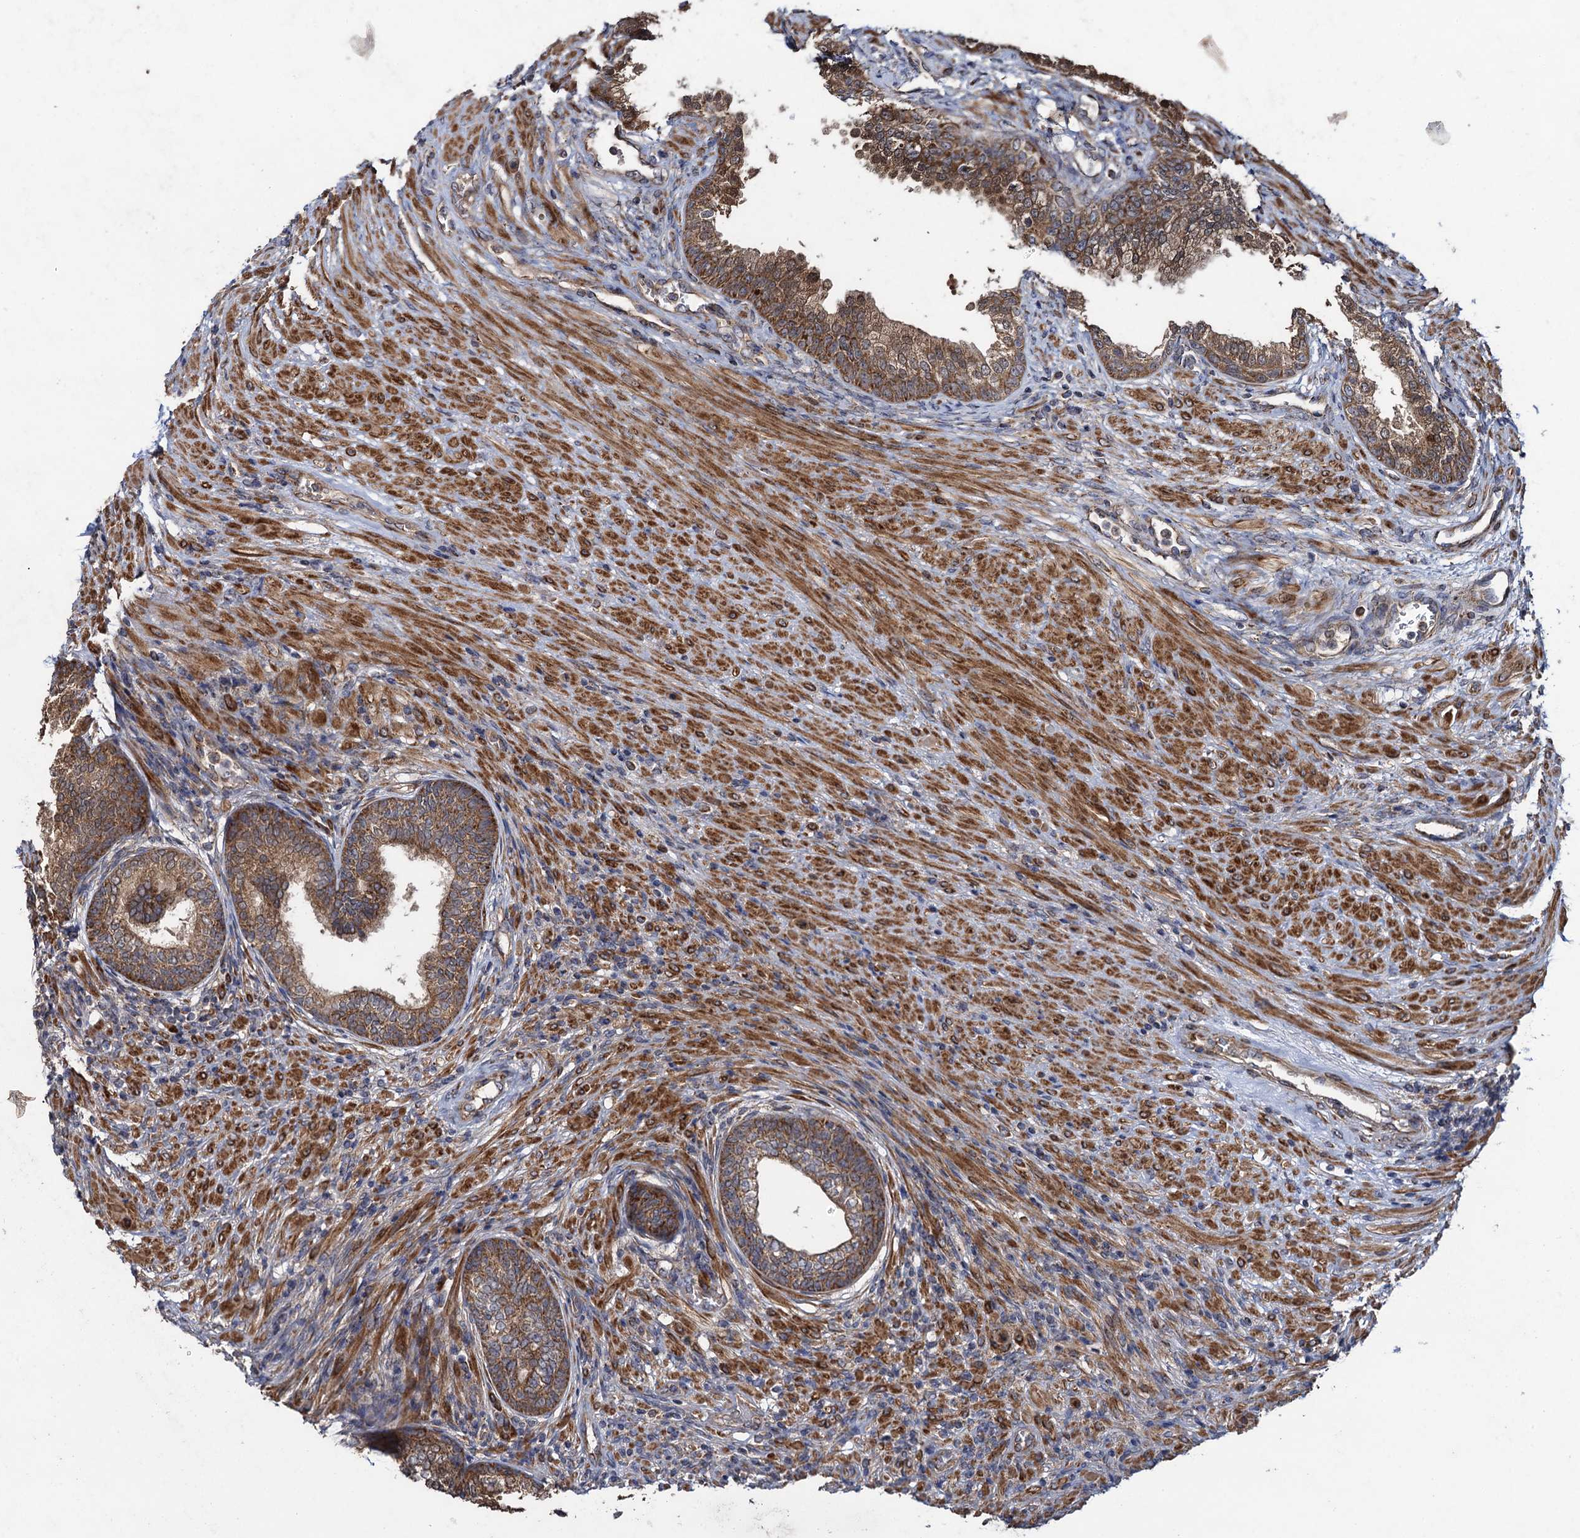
{"staining": {"intensity": "strong", "quantity": ">75%", "location": "cytoplasmic/membranous"}, "tissue": "prostate", "cell_type": "Glandular cells", "image_type": "normal", "snomed": [{"axis": "morphology", "description": "Normal tissue, NOS"}, {"axis": "topography", "description": "Prostate"}], "caption": "Immunohistochemistry (DAB) staining of benign human prostate reveals strong cytoplasmic/membranous protein positivity in approximately >75% of glandular cells. The staining was performed using DAB, with brown indicating positive protein expression. Nuclei are stained blue with hematoxylin.", "gene": "HAUS1", "patient": {"sex": "male", "age": 76}}